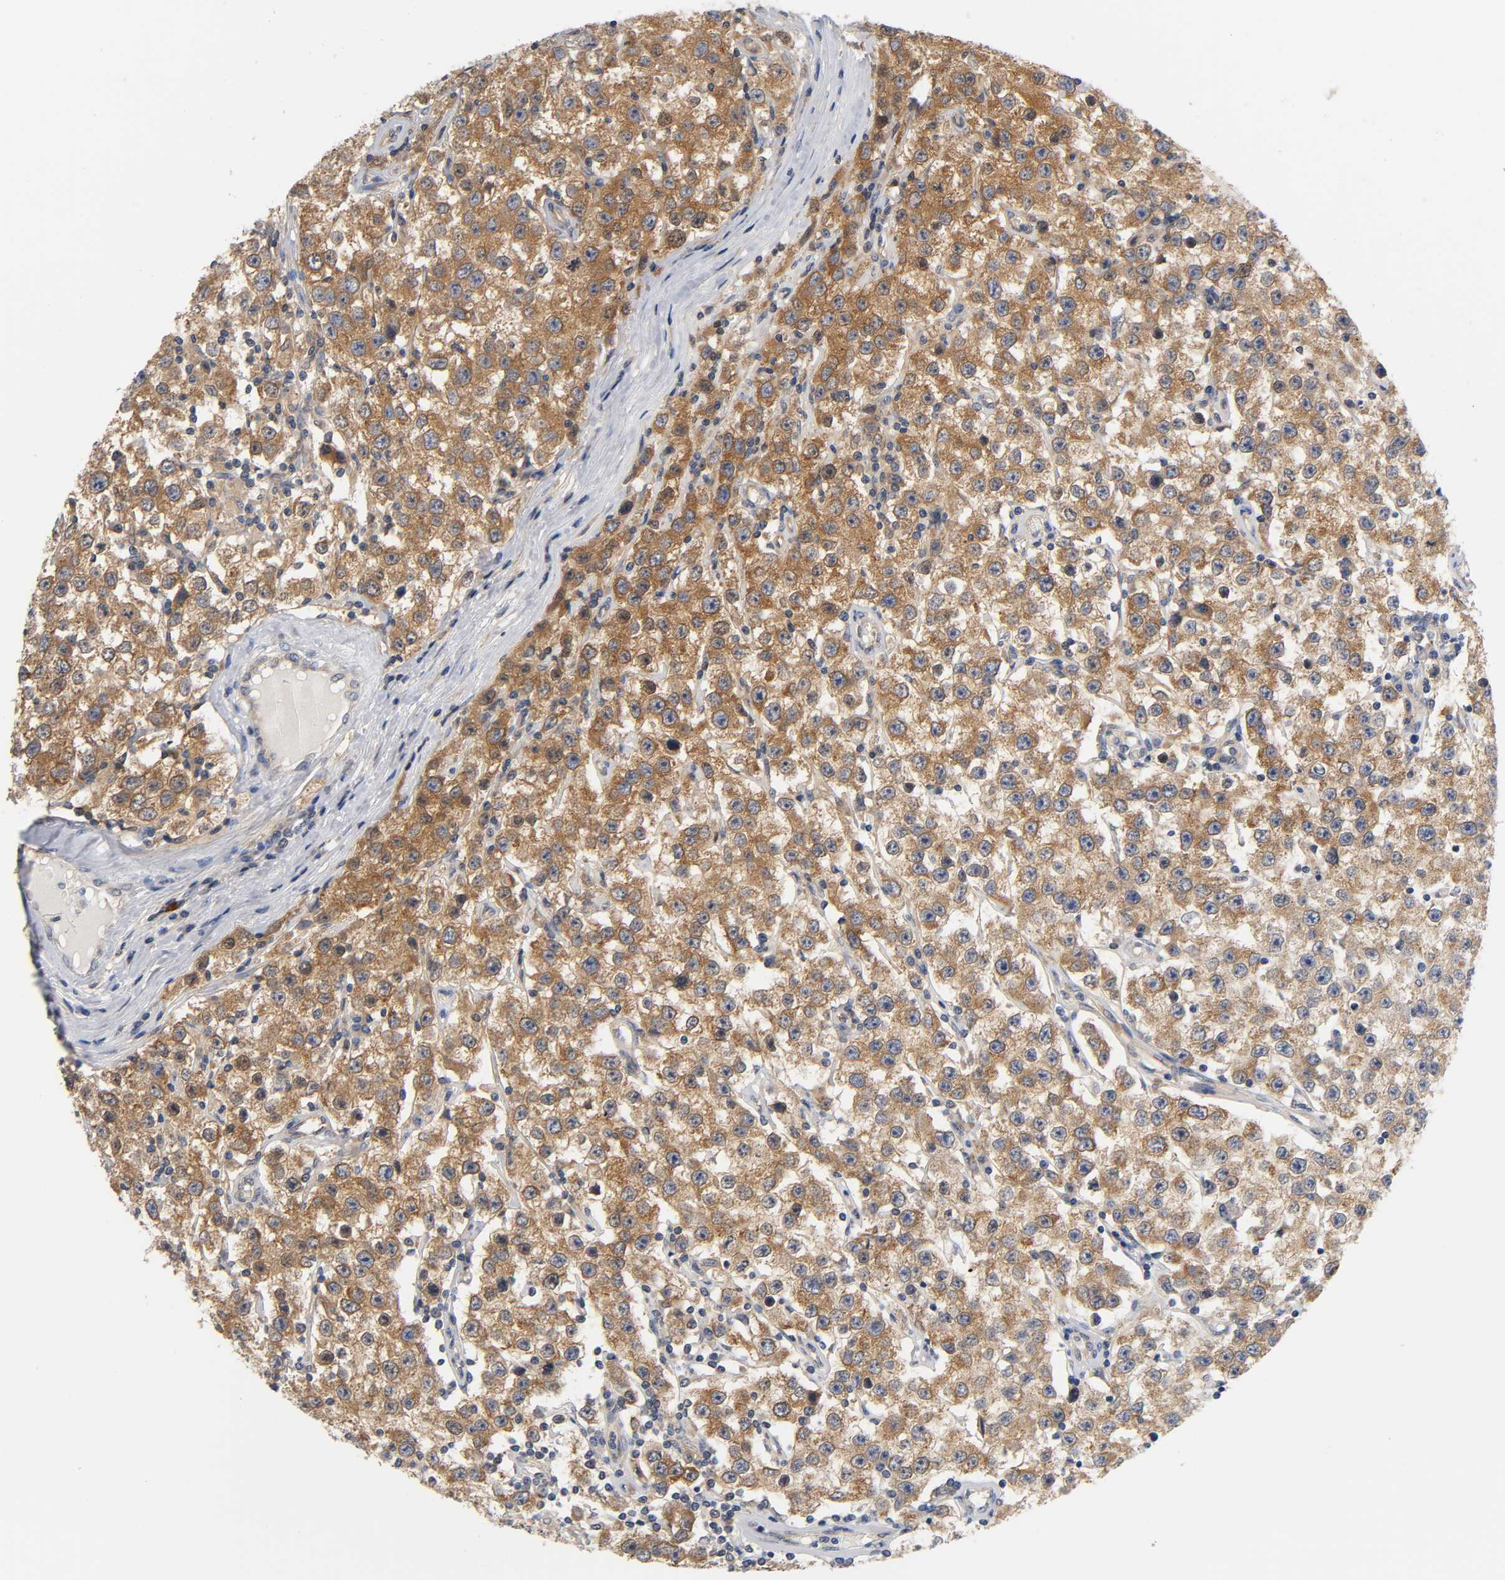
{"staining": {"intensity": "moderate", "quantity": ">75%", "location": "cytoplasmic/membranous"}, "tissue": "testis cancer", "cell_type": "Tumor cells", "image_type": "cancer", "snomed": [{"axis": "morphology", "description": "Seminoma, NOS"}, {"axis": "topography", "description": "Testis"}], "caption": "Moderate cytoplasmic/membranous protein expression is seen in about >75% of tumor cells in testis seminoma. (Brightfield microscopy of DAB IHC at high magnification).", "gene": "FYN", "patient": {"sex": "male", "age": 52}}